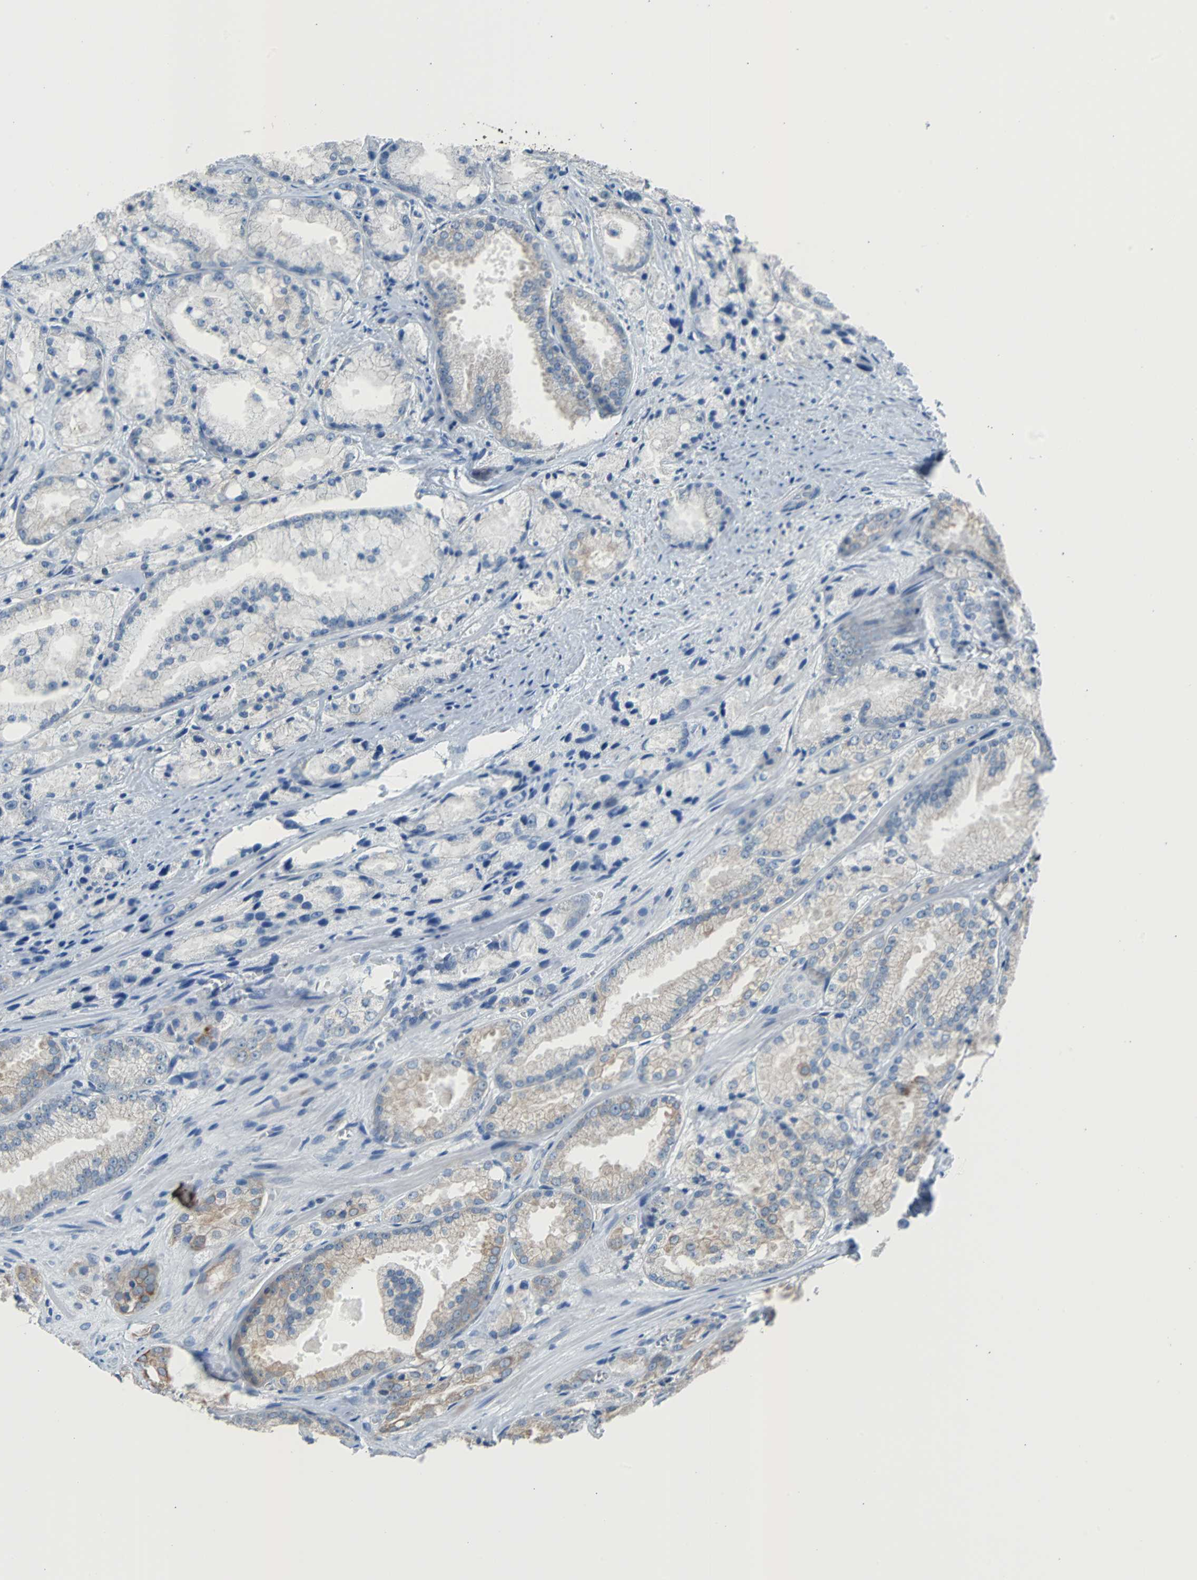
{"staining": {"intensity": "weak", "quantity": "25%-75%", "location": "cytoplasmic/membranous"}, "tissue": "prostate cancer", "cell_type": "Tumor cells", "image_type": "cancer", "snomed": [{"axis": "morphology", "description": "Adenocarcinoma, Low grade"}, {"axis": "topography", "description": "Prostate"}], "caption": "Human prostate cancer stained for a protein (brown) reveals weak cytoplasmic/membranous positive positivity in approximately 25%-75% of tumor cells.", "gene": "KRT7", "patient": {"sex": "male", "age": 64}}